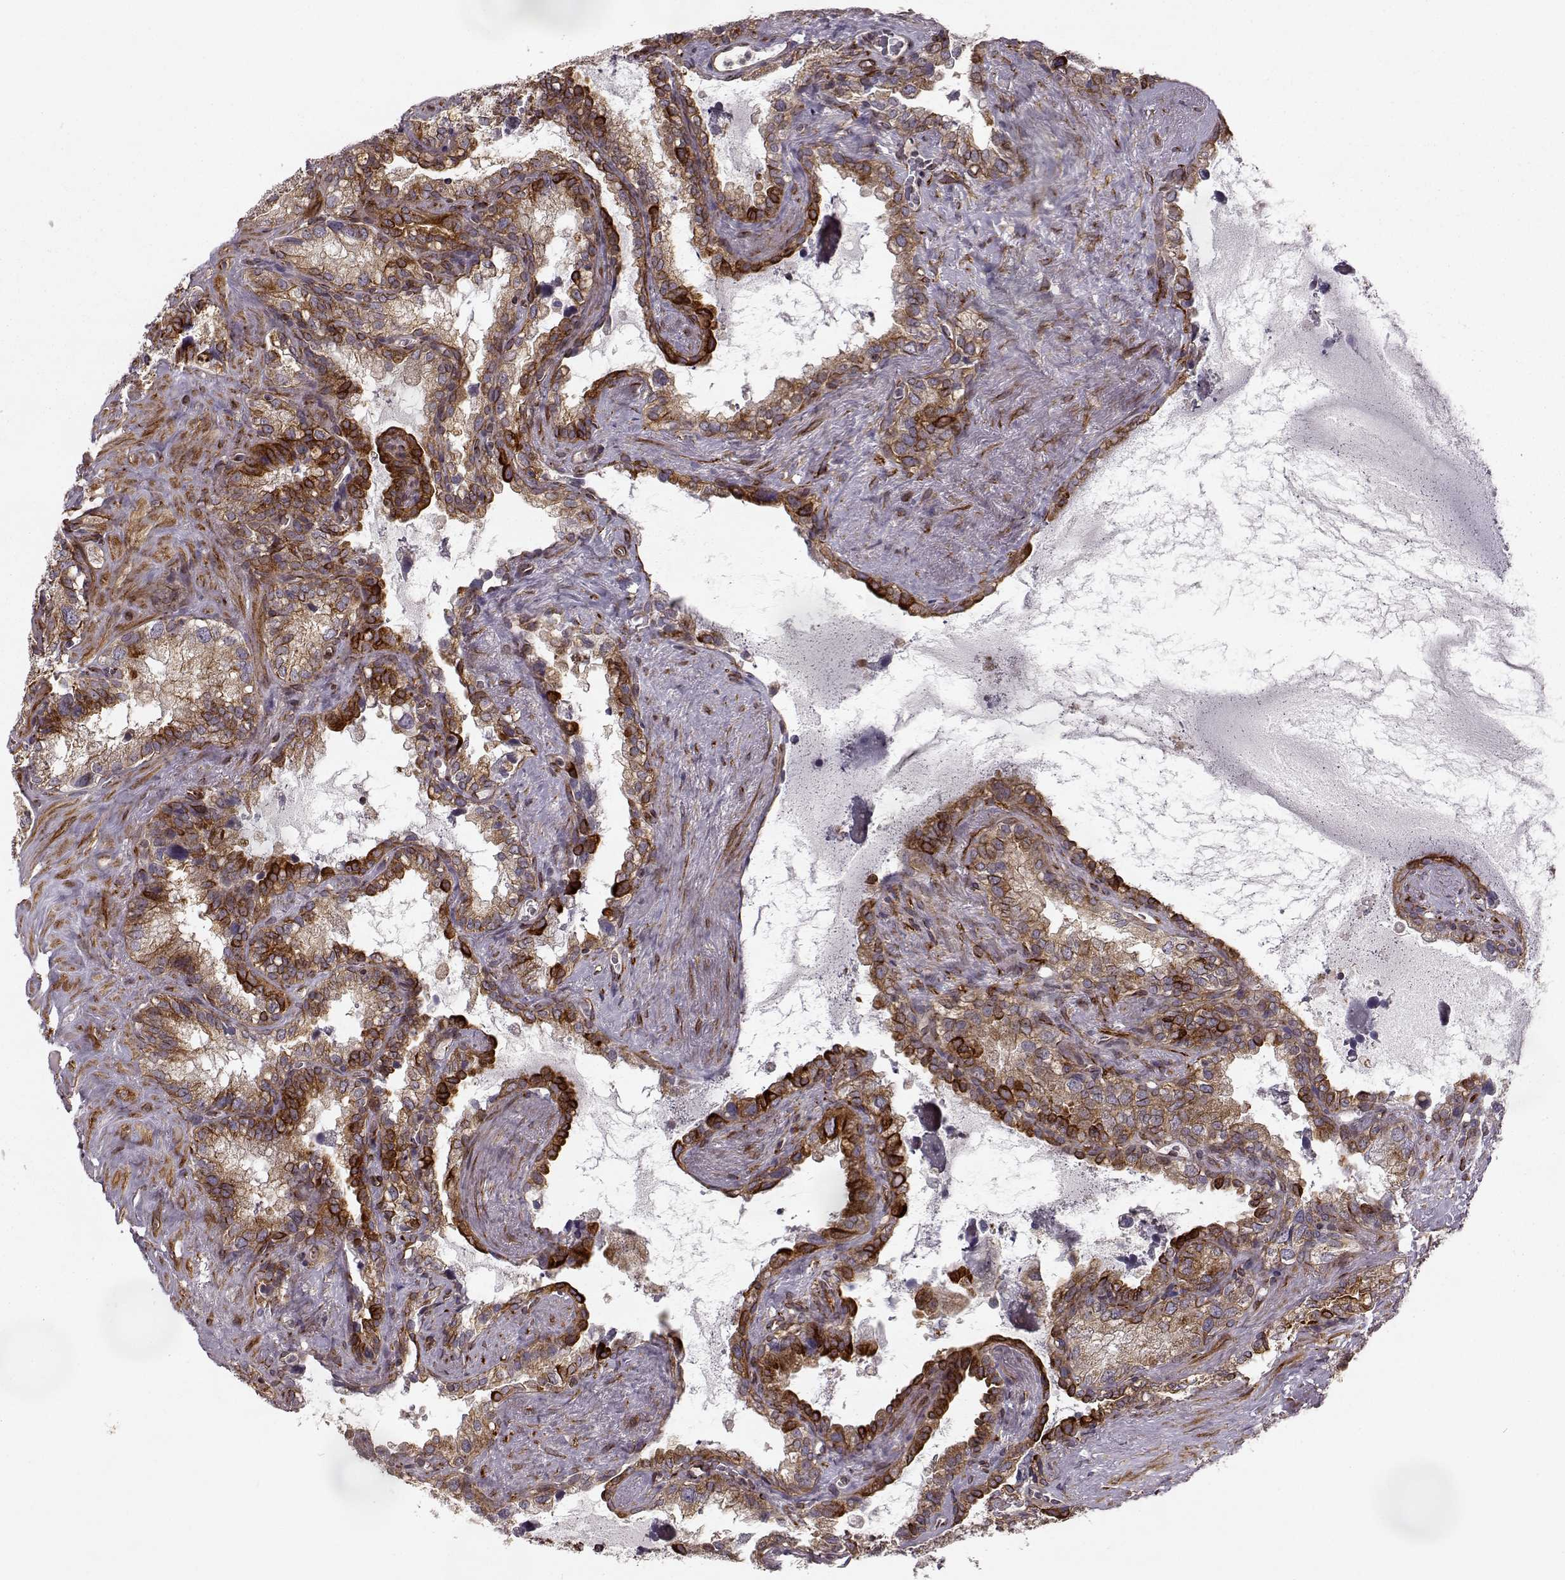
{"staining": {"intensity": "strong", "quantity": "<25%", "location": "cytoplasmic/membranous"}, "tissue": "seminal vesicle", "cell_type": "Glandular cells", "image_type": "normal", "snomed": [{"axis": "morphology", "description": "Normal tissue, NOS"}, {"axis": "topography", "description": "Seminal veicle"}], "caption": "This image exhibits IHC staining of unremarkable human seminal vesicle, with medium strong cytoplasmic/membranous positivity in about <25% of glandular cells.", "gene": "MTR", "patient": {"sex": "male", "age": 71}}